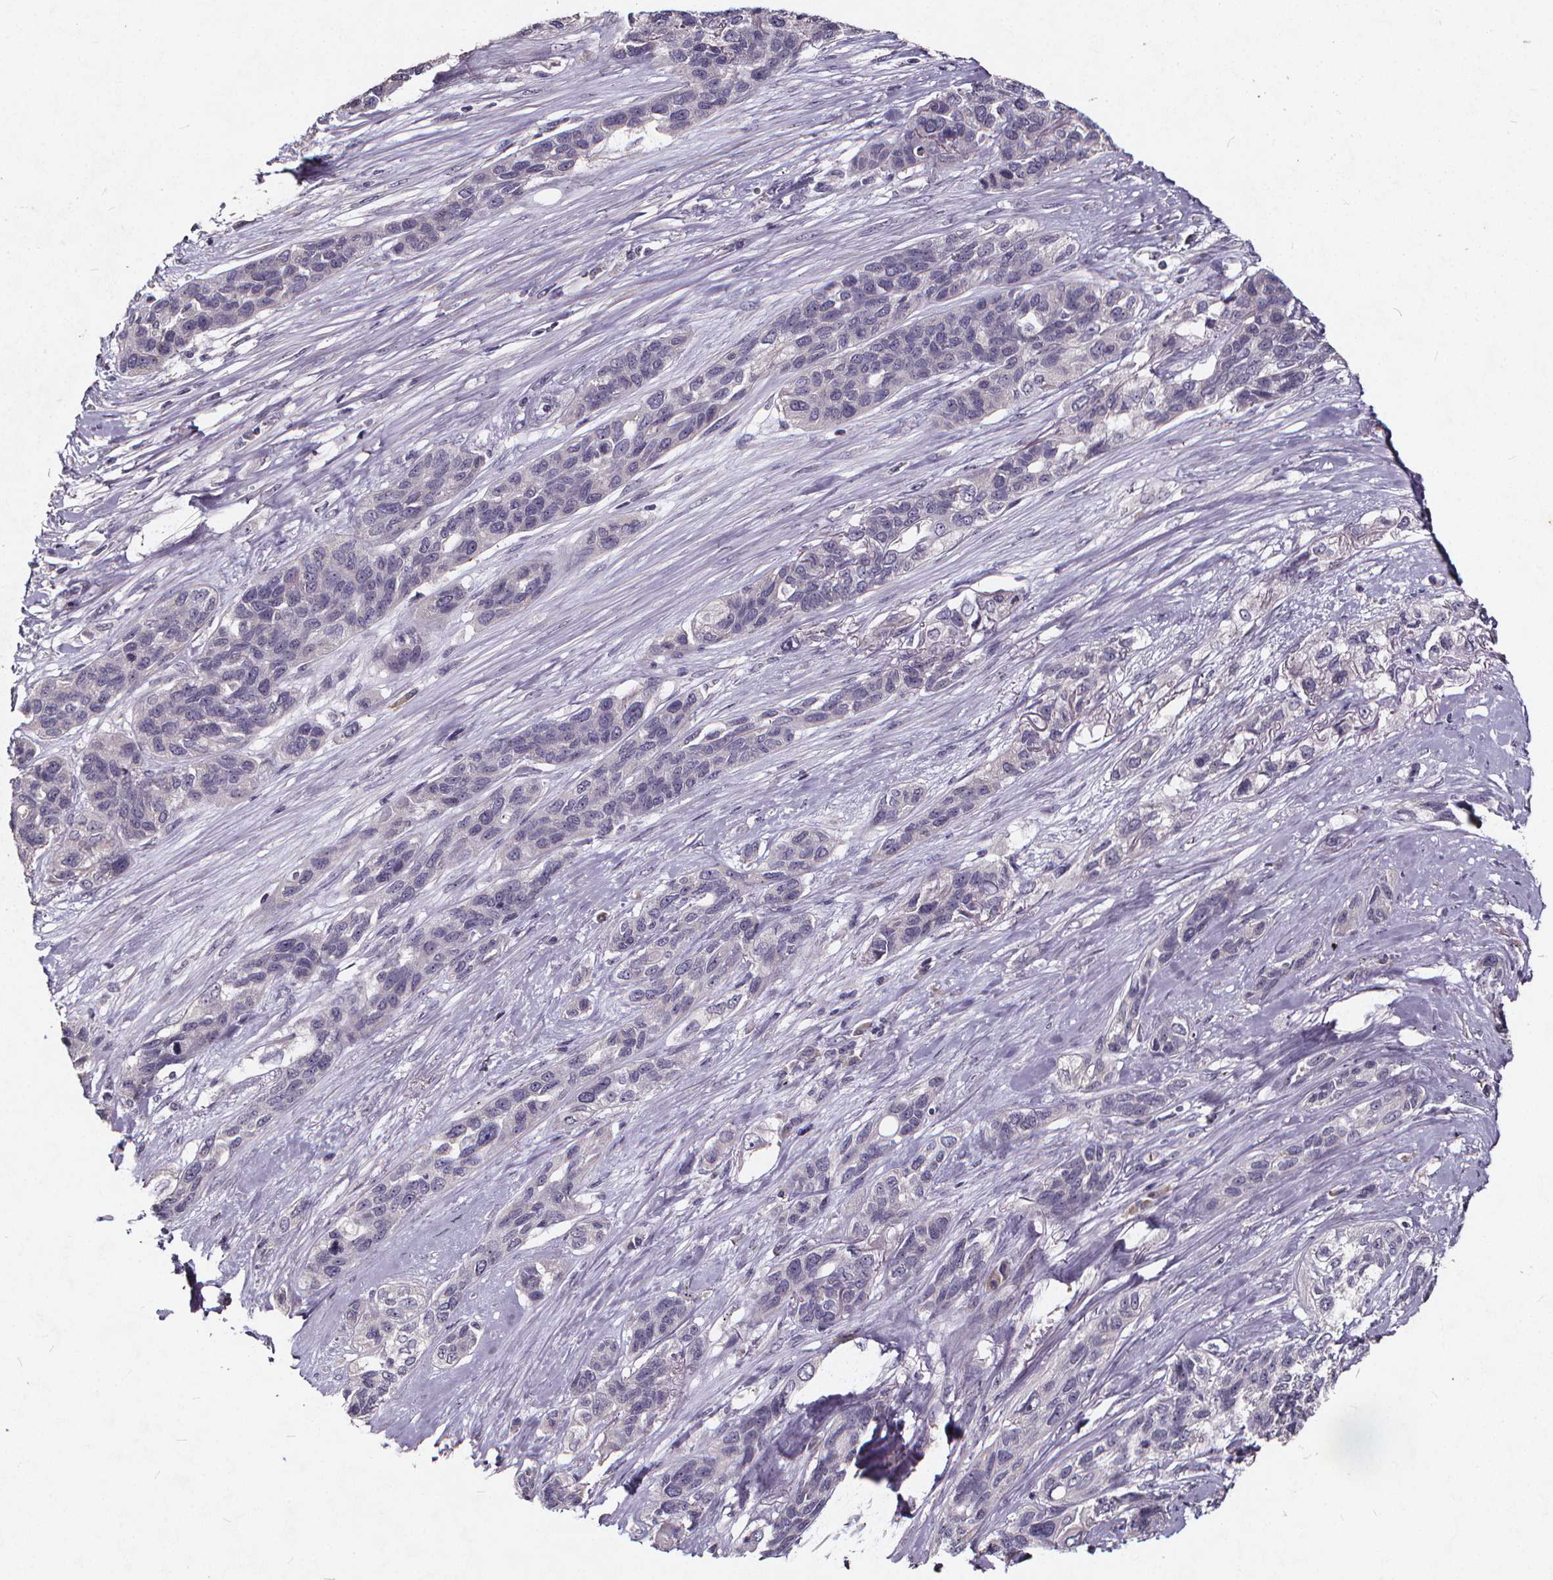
{"staining": {"intensity": "negative", "quantity": "none", "location": "none"}, "tissue": "lung cancer", "cell_type": "Tumor cells", "image_type": "cancer", "snomed": [{"axis": "morphology", "description": "Squamous cell carcinoma, NOS"}, {"axis": "topography", "description": "Lung"}], "caption": "Tumor cells show no significant protein positivity in lung cancer.", "gene": "TSPAN14", "patient": {"sex": "female", "age": 70}}